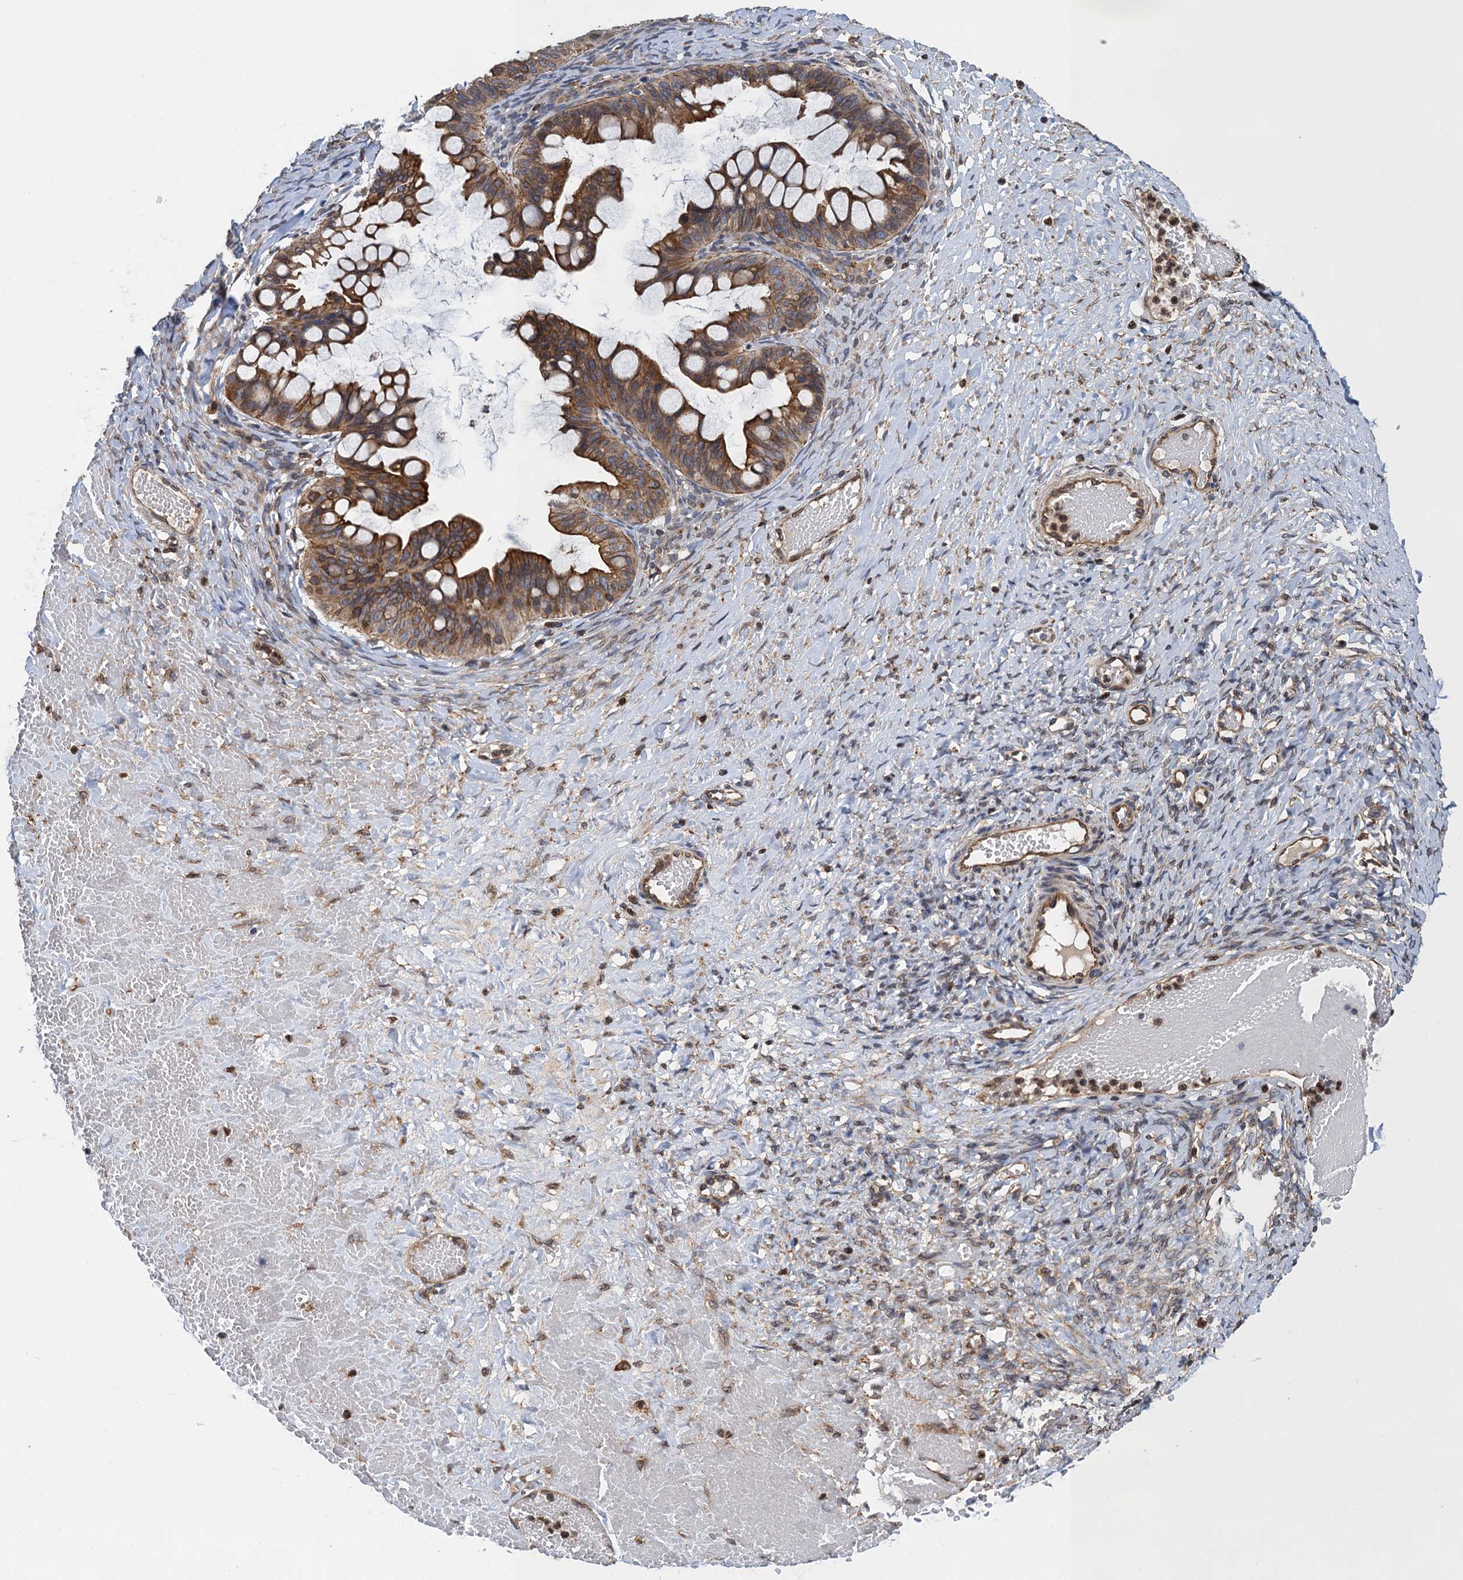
{"staining": {"intensity": "moderate", "quantity": ">75%", "location": "cytoplasmic/membranous"}, "tissue": "ovarian cancer", "cell_type": "Tumor cells", "image_type": "cancer", "snomed": [{"axis": "morphology", "description": "Cystadenocarcinoma, mucinous, NOS"}, {"axis": "topography", "description": "Ovary"}], "caption": "Ovarian mucinous cystadenocarcinoma stained with DAB (3,3'-diaminobenzidine) IHC demonstrates medium levels of moderate cytoplasmic/membranous positivity in about >75% of tumor cells.", "gene": "ARMC5", "patient": {"sex": "female", "age": 73}}